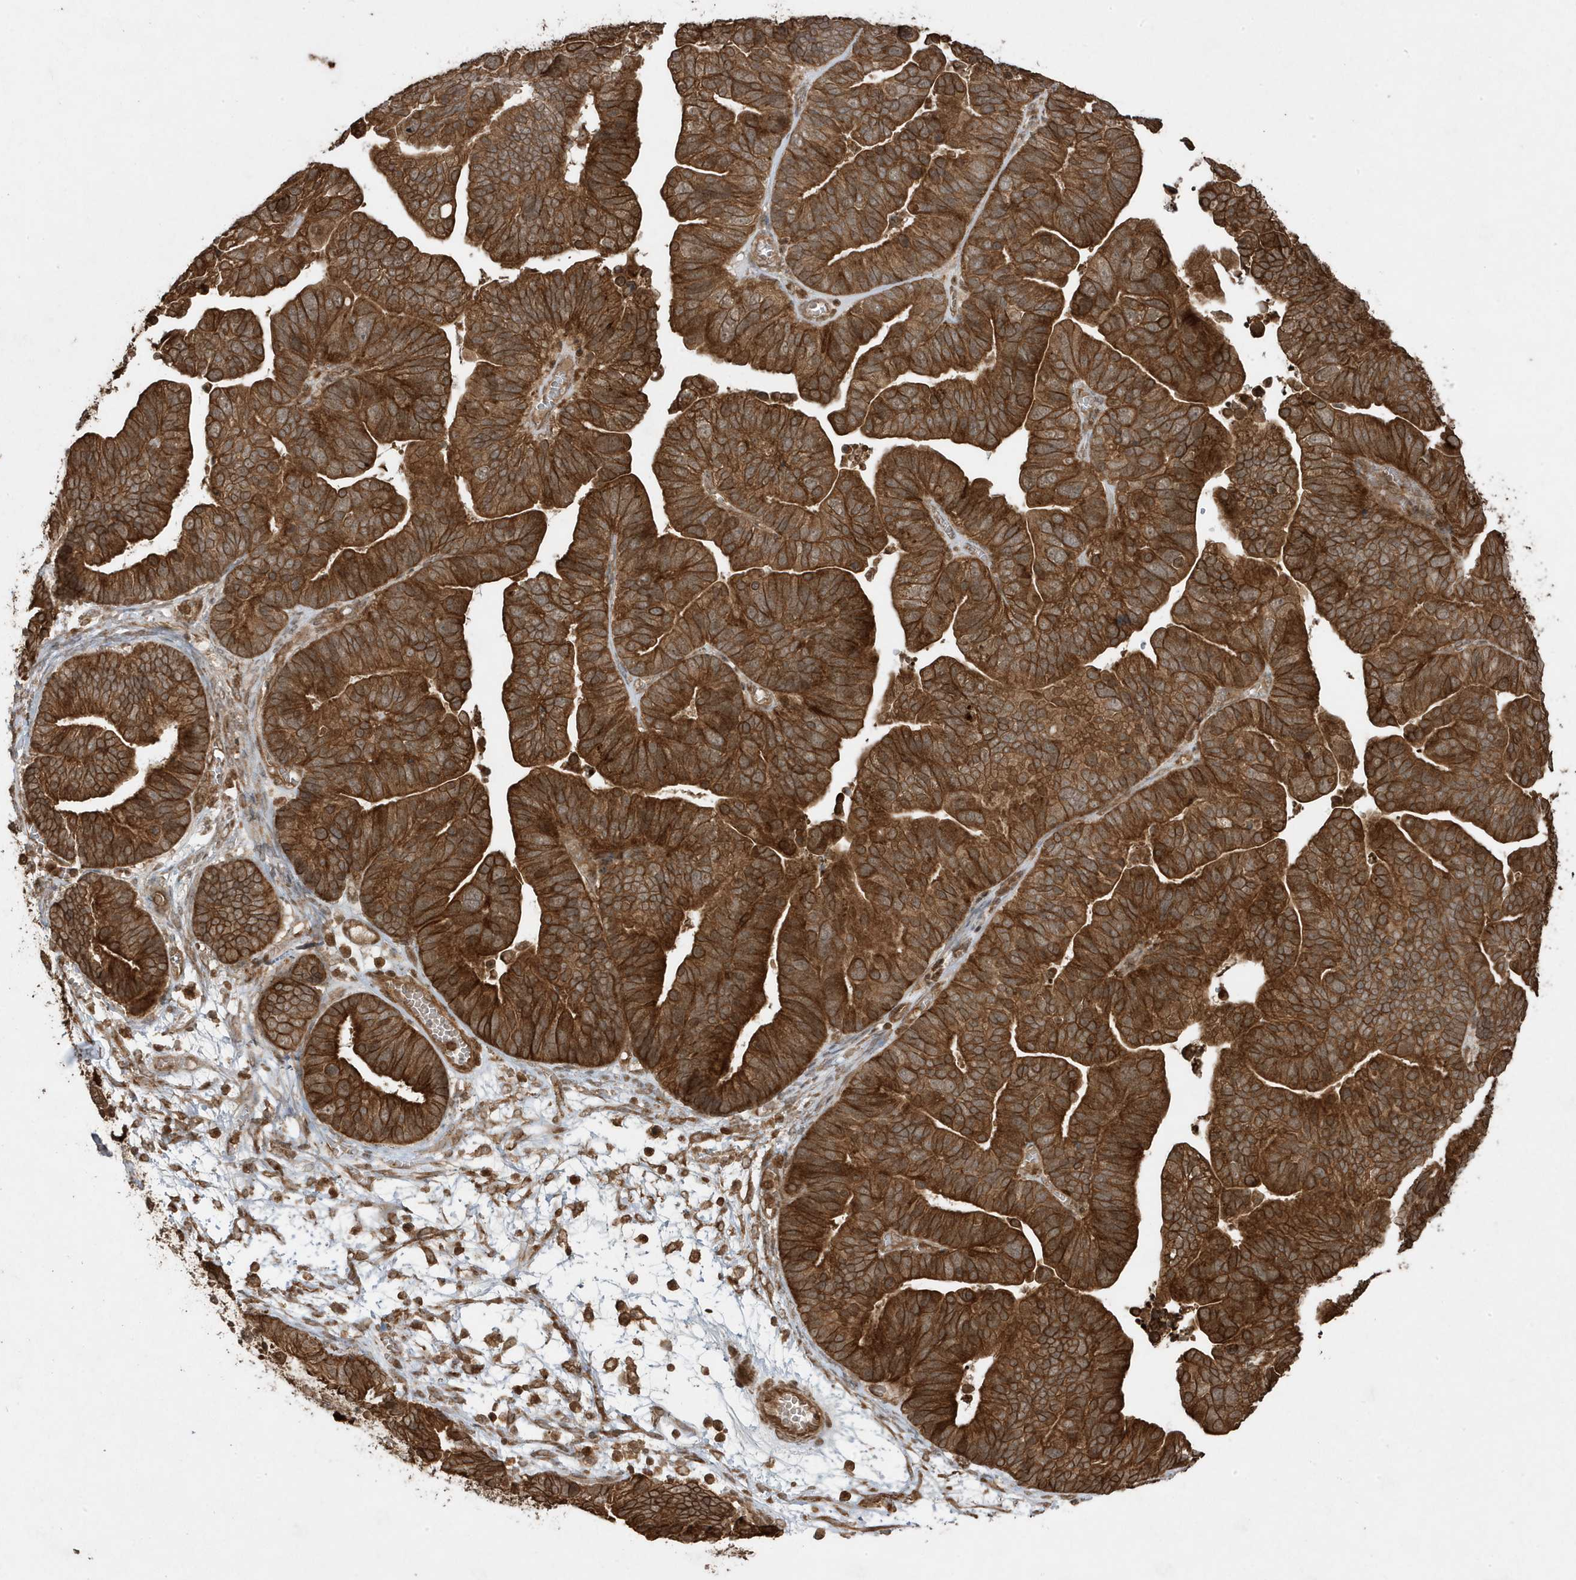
{"staining": {"intensity": "strong", "quantity": ">75%", "location": "cytoplasmic/membranous"}, "tissue": "ovarian cancer", "cell_type": "Tumor cells", "image_type": "cancer", "snomed": [{"axis": "morphology", "description": "Cystadenocarcinoma, serous, NOS"}, {"axis": "topography", "description": "Ovary"}], "caption": "Protein expression by IHC demonstrates strong cytoplasmic/membranous staining in about >75% of tumor cells in serous cystadenocarcinoma (ovarian).", "gene": "ASAP1", "patient": {"sex": "female", "age": 56}}